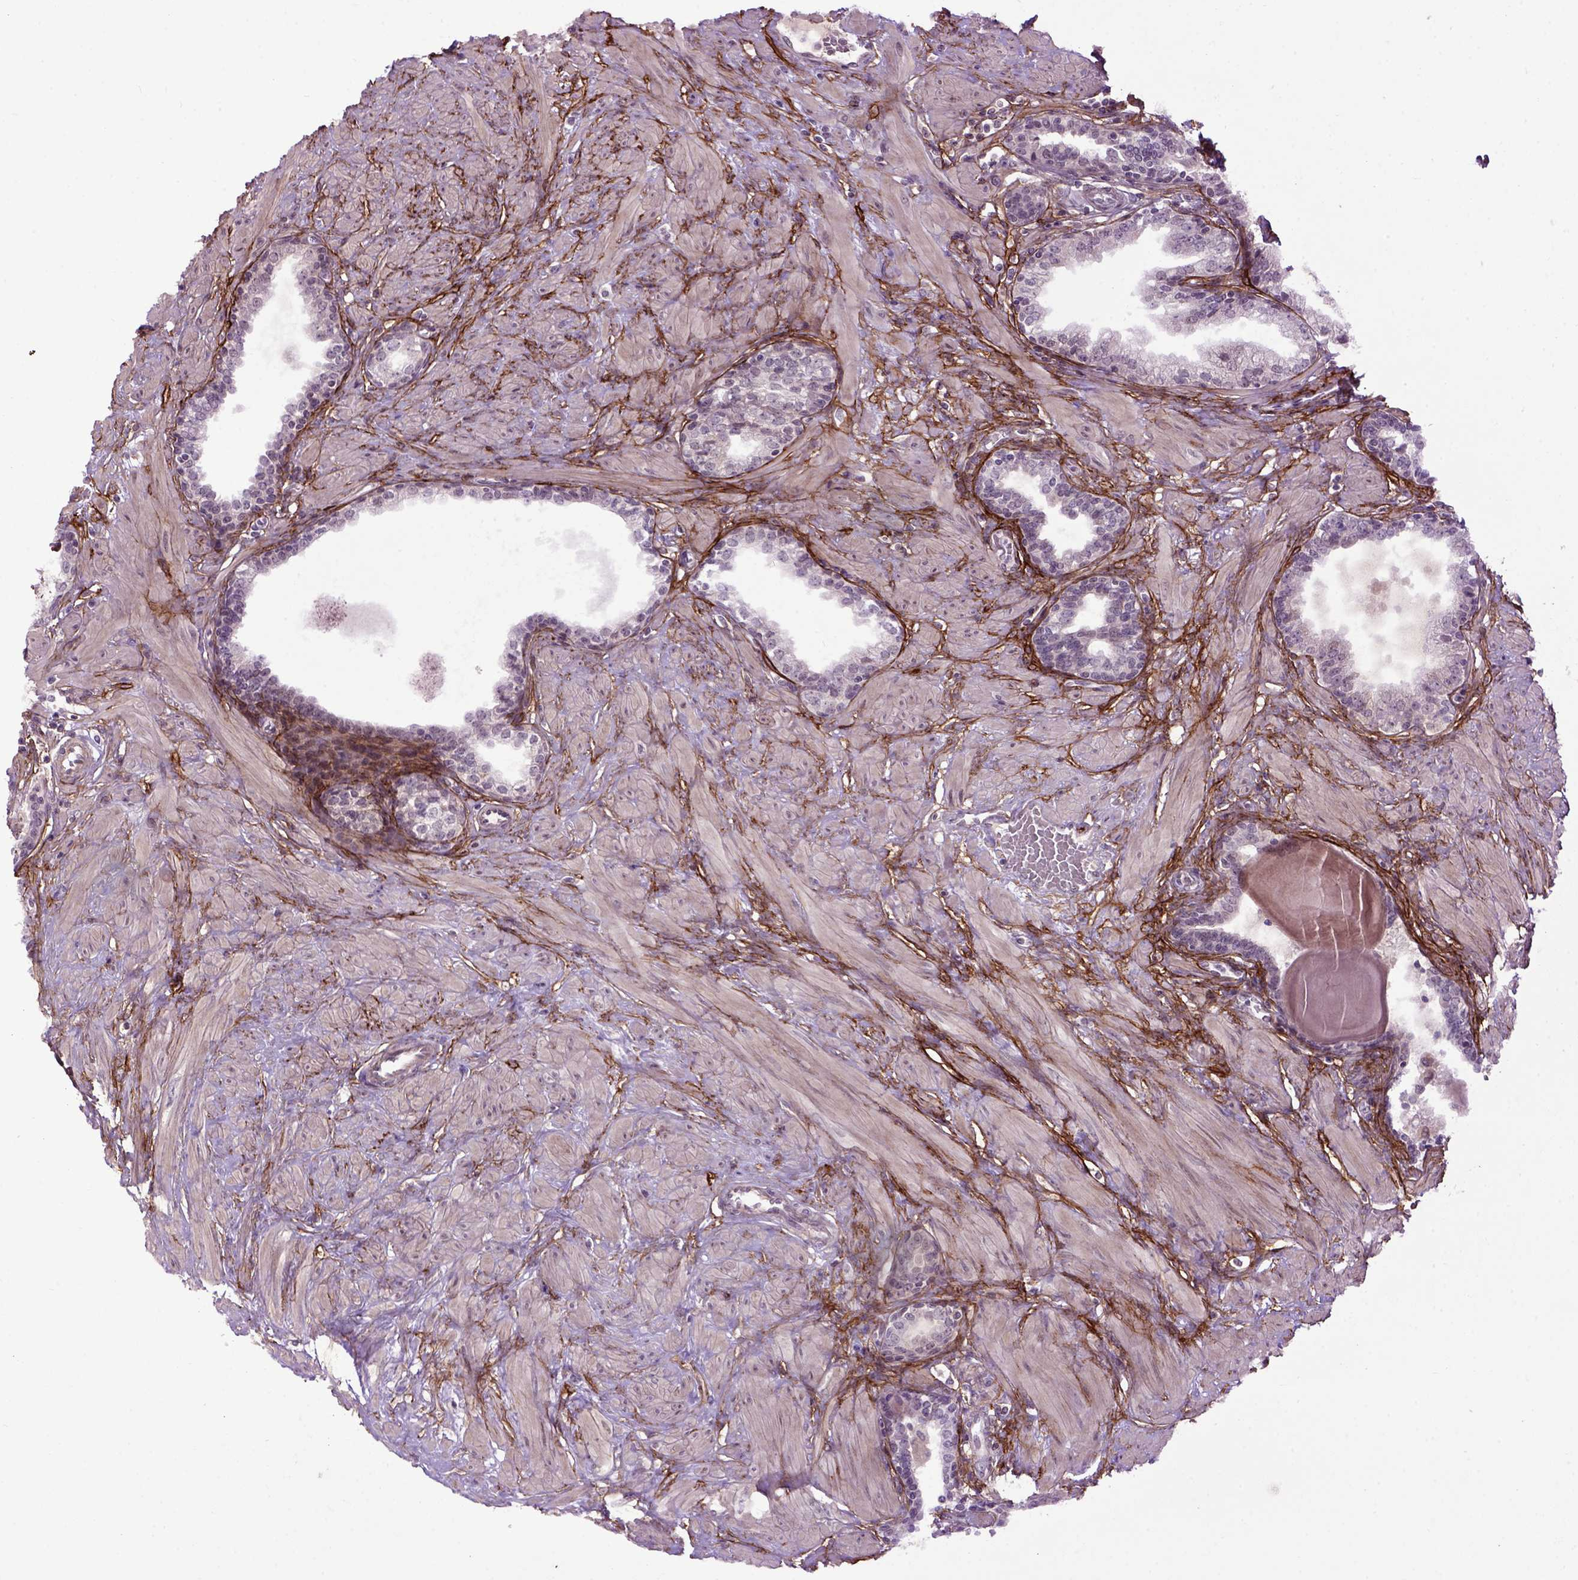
{"staining": {"intensity": "negative", "quantity": "none", "location": "none"}, "tissue": "prostate", "cell_type": "Glandular cells", "image_type": "normal", "snomed": [{"axis": "morphology", "description": "Normal tissue, NOS"}, {"axis": "topography", "description": "Prostate"}], "caption": "Immunohistochemistry (IHC) photomicrograph of normal prostate stained for a protein (brown), which exhibits no staining in glandular cells.", "gene": "EMILIN3", "patient": {"sex": "male", "age": 55}}